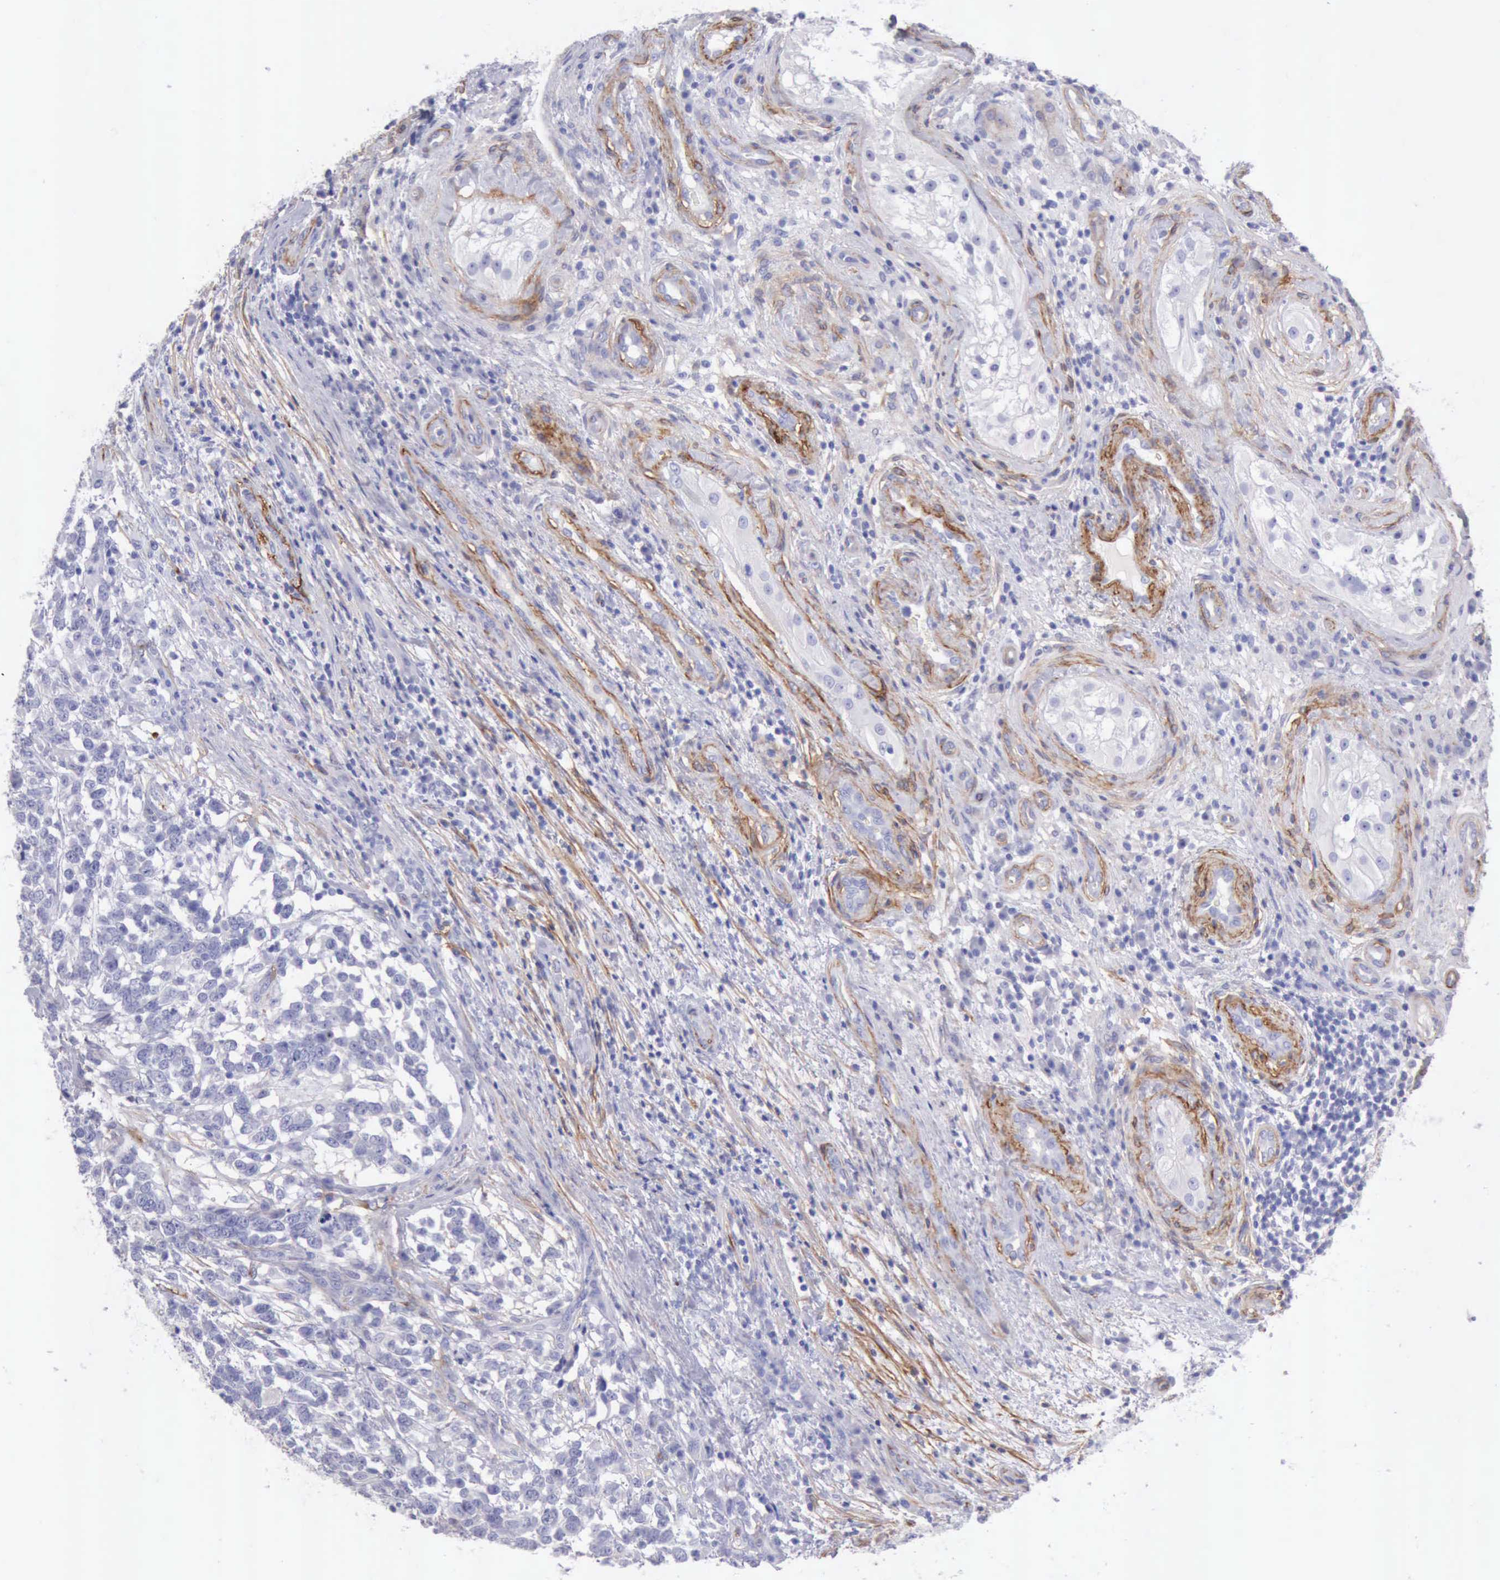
{"staining": {"intensity": "negative", "quantity": "none", "location": "none"}, "tissue": "testis cancer", "cell_type": "Tumor cells", "image_type": "cancer", "snomed": [{"axis": "morphology", "description": "Carcinoma, Embryonal, NOS"}, {"axis": "topography", "description": "Testis"}], "caption": "Tumor cells show no significant positivity in testis cancer (embryonal carcinoma). Nuclei are stained in blue.", "gene": "AOC3", "patient": {"sex": "male", "age": 26}}